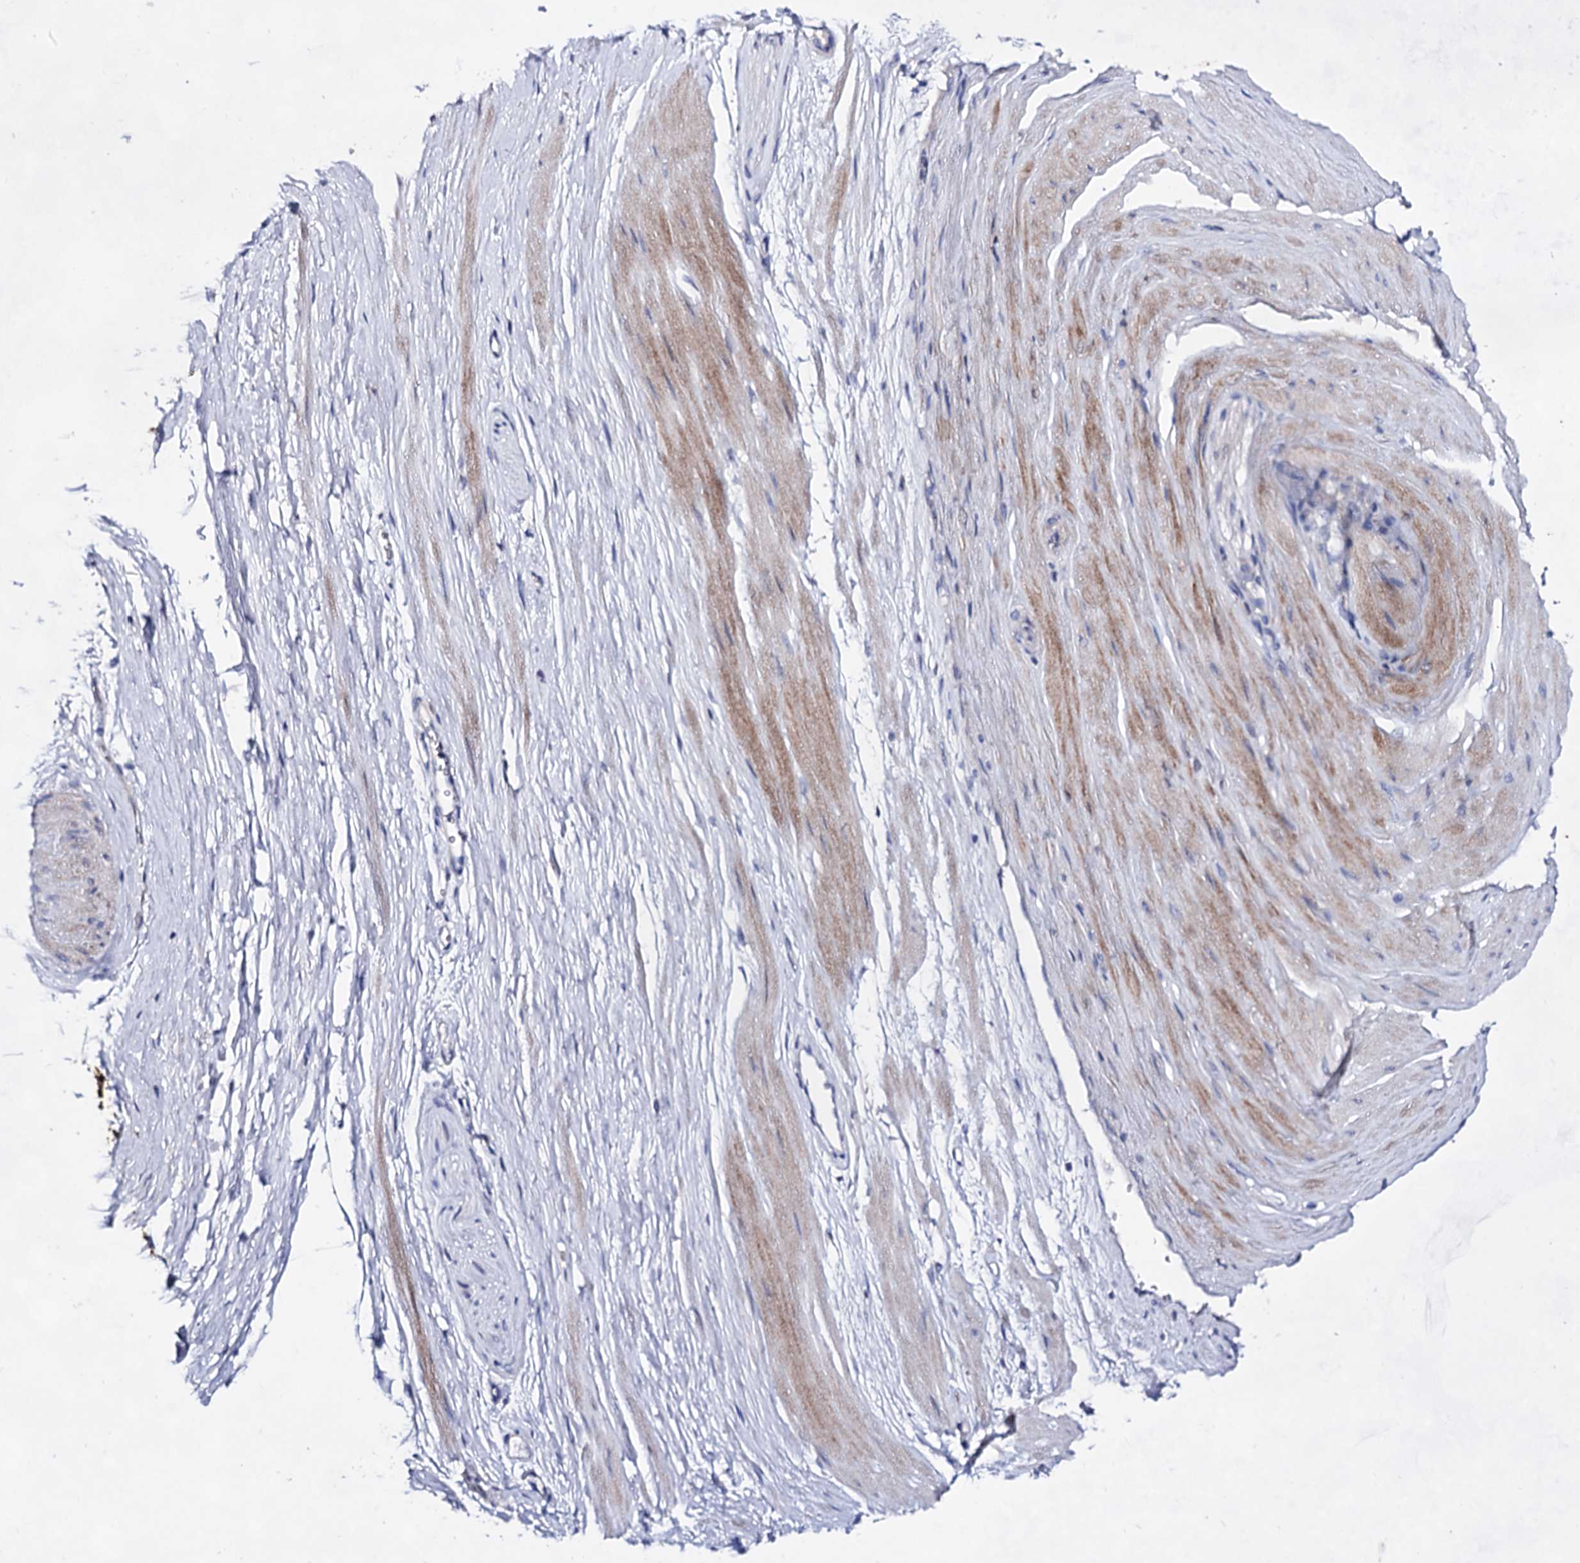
{"staining": {"intensity": "strong", "quantity": ">75%", "location": "cytoplasmic/membranous"}, "tissue": "adipose tissue", "cell_type": "Adipocytes", "image_type": "normal", "snomed": [{"axis": "morphology", "description": "Normal tissue, NOS"}, {"axis": "morphology", "description": "Adenocarcinoma, Low grade"}, {"axis": "topography", "description": "Prostate"}, {"axis": "topography", "description": "Peripheral nerve tissue"}], "caption": "Immunohistochemical staining of benign human adipose tissue reveals high levels of strong cytoplasmic/membranous staining in about >75% of adipocytes. The staining was performed using DAB (3,3'-diaminobenzidine) to visualize the protein expression in brown, while the nuclei were stained in blue with hematoxylin (Magnification: 20x).", "gene": "PLIN1", "patient": {"sex": "male", "age": 63}}